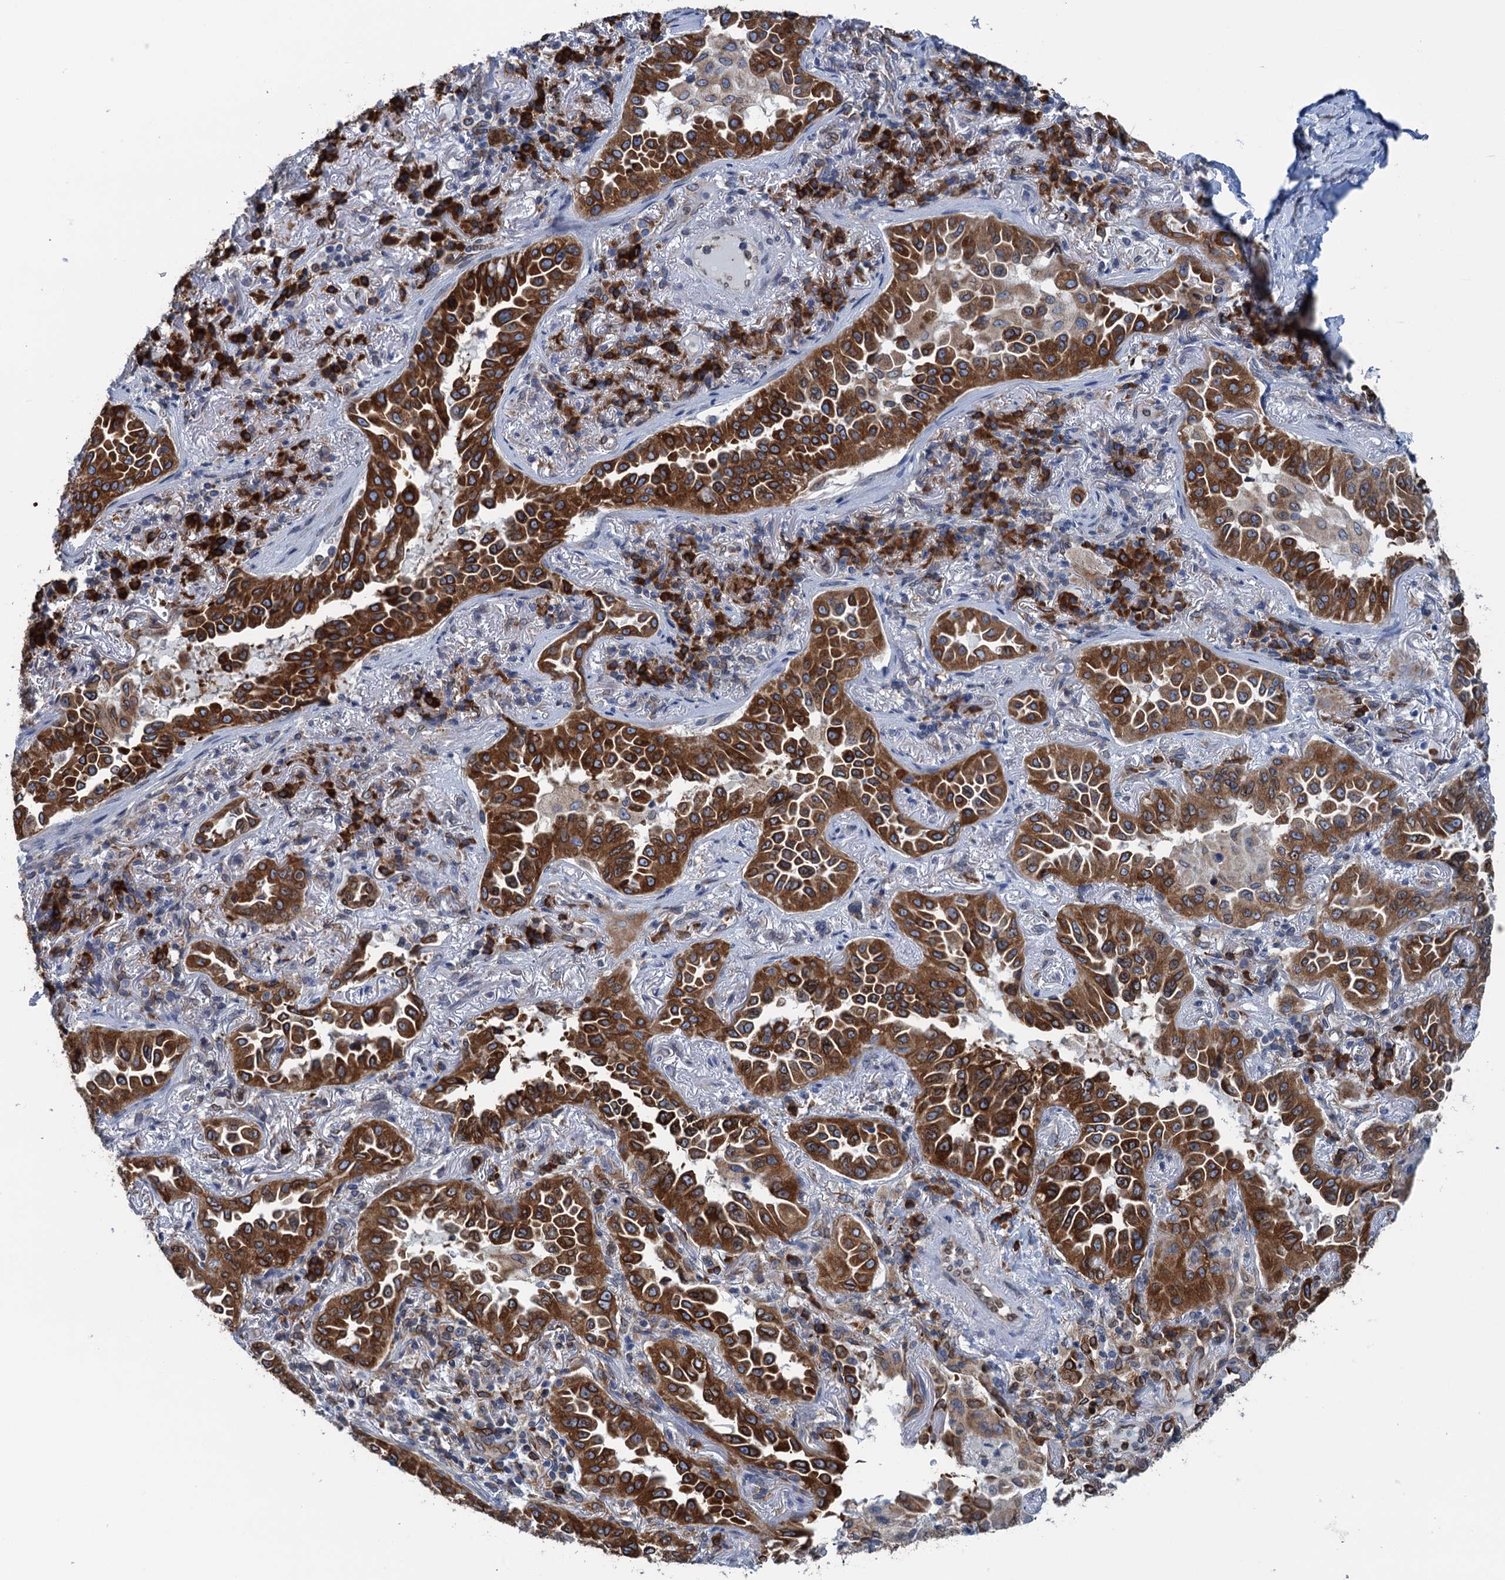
{"staining": {"intensity": "strong", "quantity": ">75%", "location": "cytoplasmic/membranous"}, "tissue": "lung cancer", "cell_type": "Tumor cells", "image_type": "cancer", "snomed": [{"axis": "morphology", "description": "Adenocarcinoma, NOS"}, {"axis": "topography", "description": "Lung"}], "caption": "Strong cytoplasmic/membranous staining for a protein is present in about >75% of tumor cells of adenocarcinoma (lung) using IHC.", "gene": "TMEM205", "patient": {"sex": "female", "age": 69}}